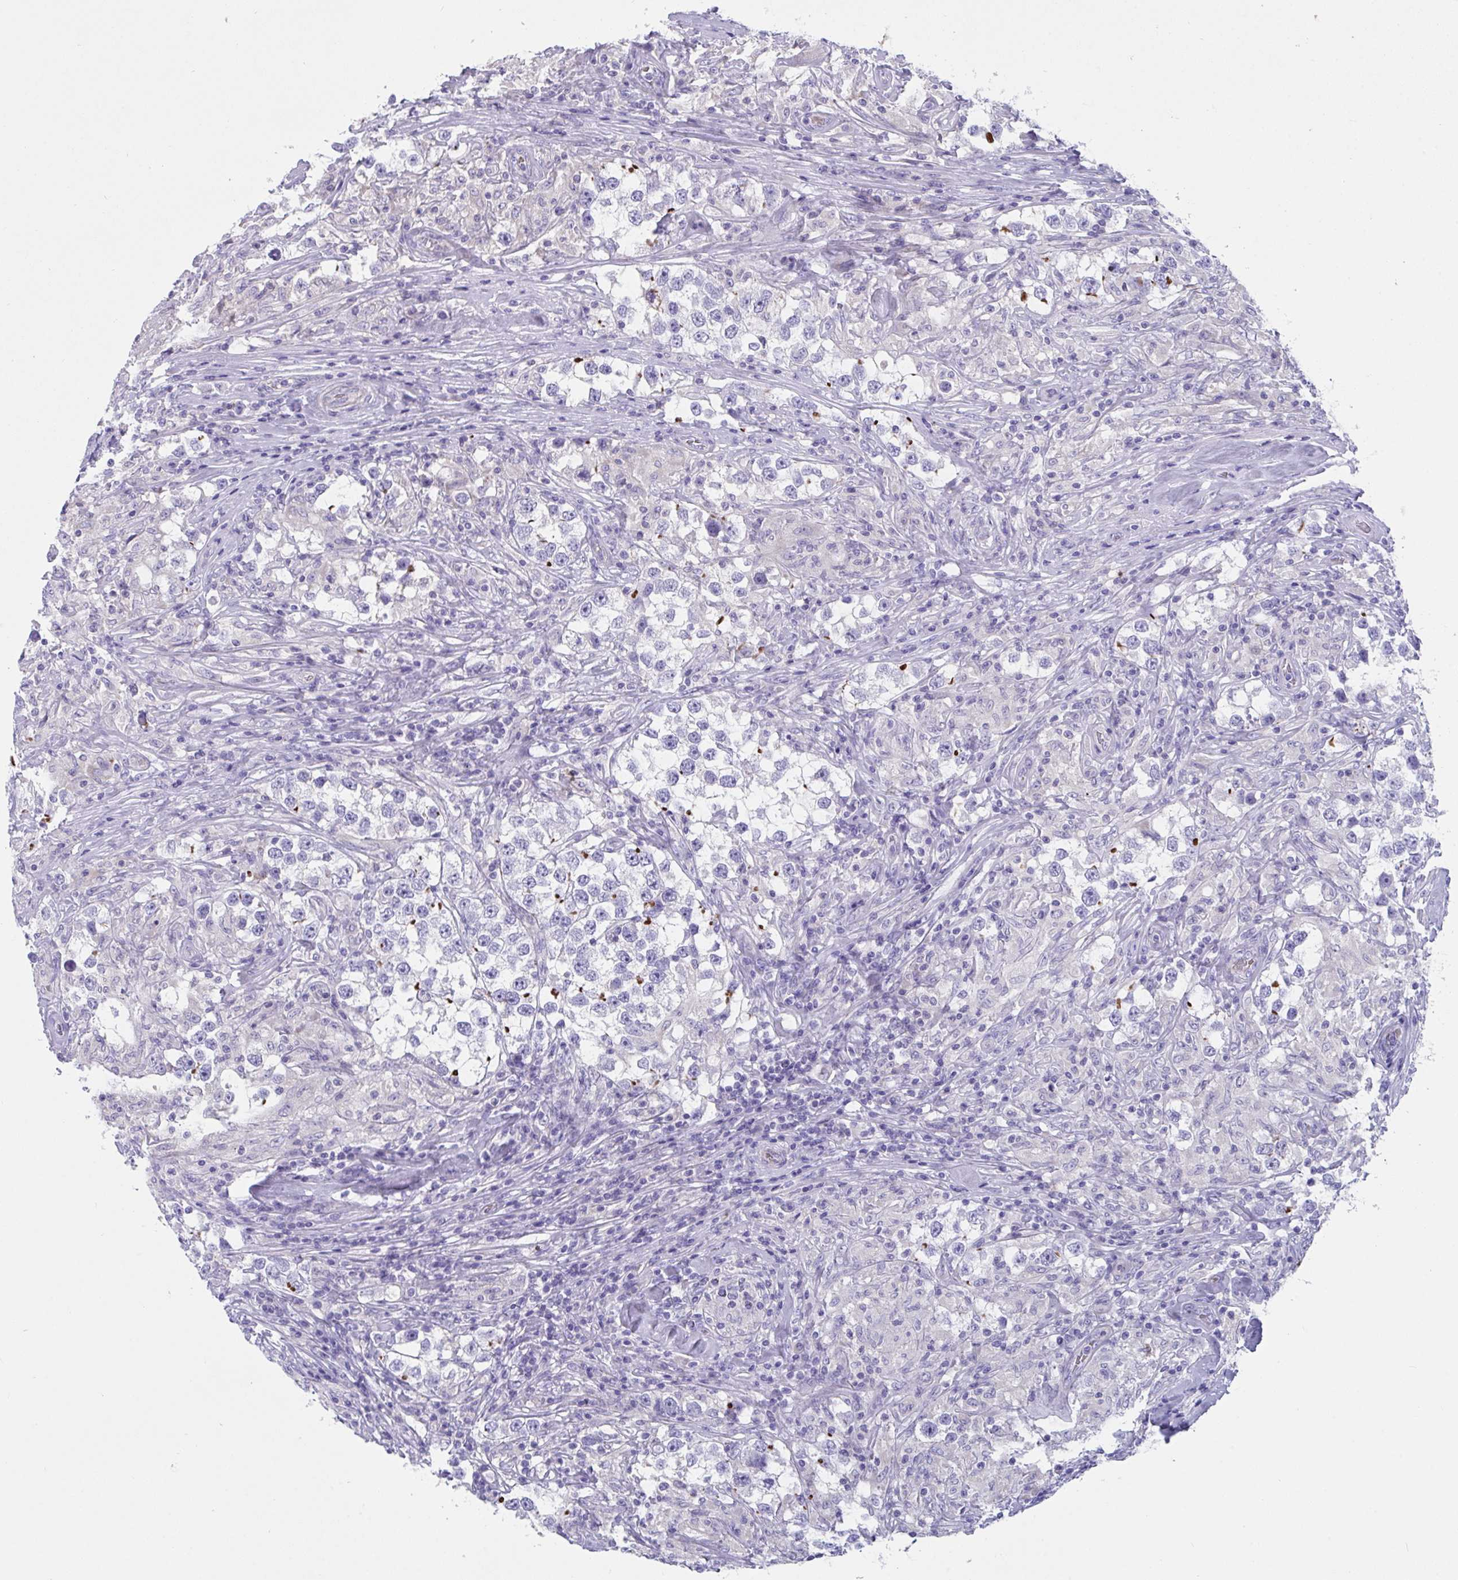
{"staining": {"intensity": "negative", "quantity": "none", "location": "none"}, "tissue": "testis cancer", "cell_type": "Tumor cells", "image_type": "cancer", "snomed": [{"axis": "morphology", "description": "Seminoma, NOS"}, {"axis": "topography", "description": "Testis"}], "caption": "A high-resolution micrograph shows IHC staining of testis seminoma, which displays no significant staining in tumor cells. Brightfield microscopy of IHC stained with DAB (3,3'-diaminobenzidine) (brown) and hematoxylin (blue), captured at high magnification.", "gene": "TTC30B", "patient": {"sex": "male", "age": 46}}